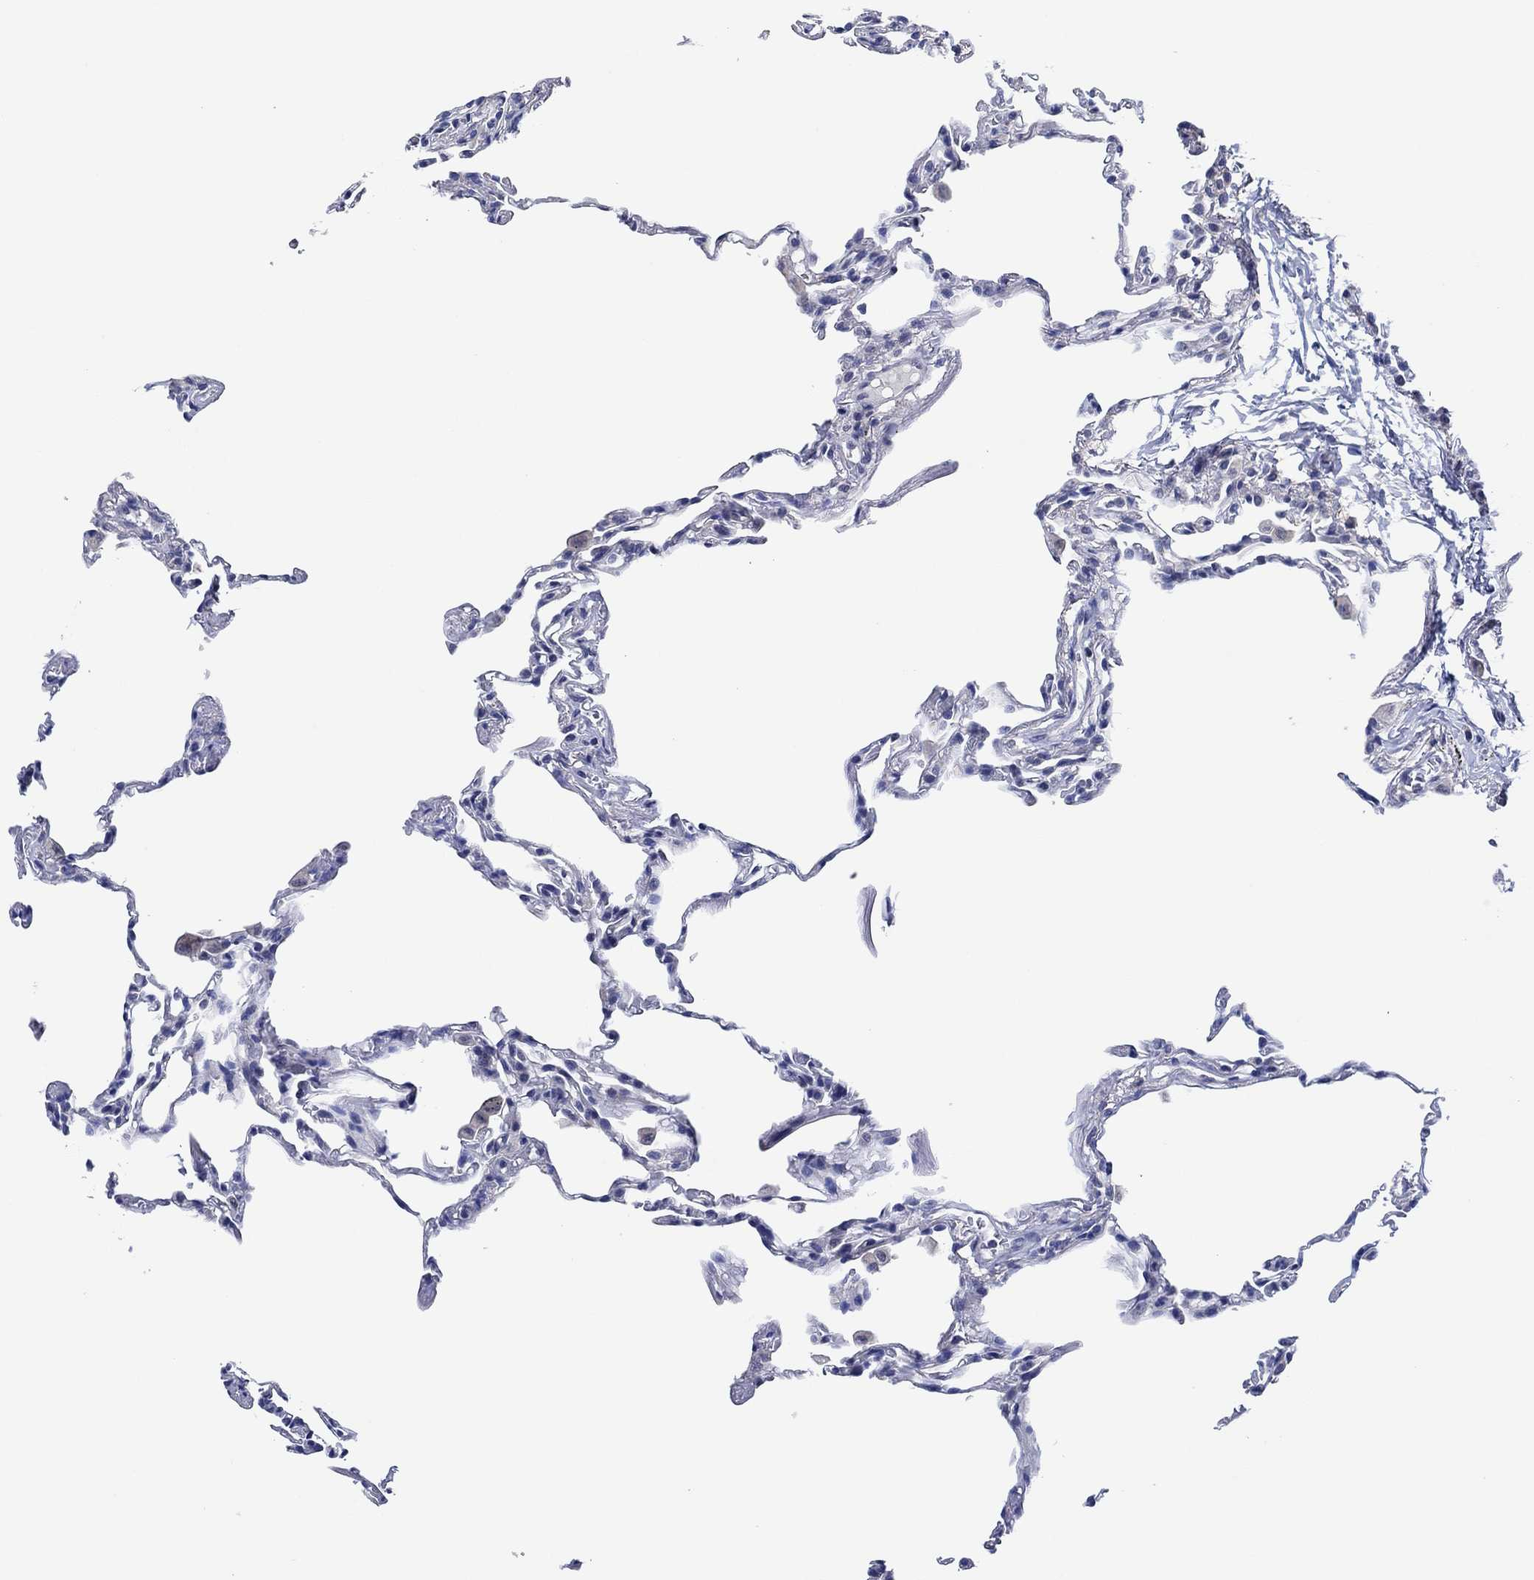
{"staining": {"intensity": "negative", "quantity": "none", "location": "none"}, "tissue": "lung", "cell_type": "Alveolar cells", "image_type": "normal", "snomed": [{"axis": "morphology", "description": "Normal tissue, NOS"}, {"axis": "topography", "description": "Lung"}], "caption": "Immunohistochemistry (IHC) of normal lung exhibits no positivity in alveolar cells. (Stains: DAB immunohistochemistry (IHC) with hematoxylin counter stain, Microscopy: brightfield microscopy at high magnification).", "gene": "PRRT3", "patient": {"sex": "female", "age": 57}}